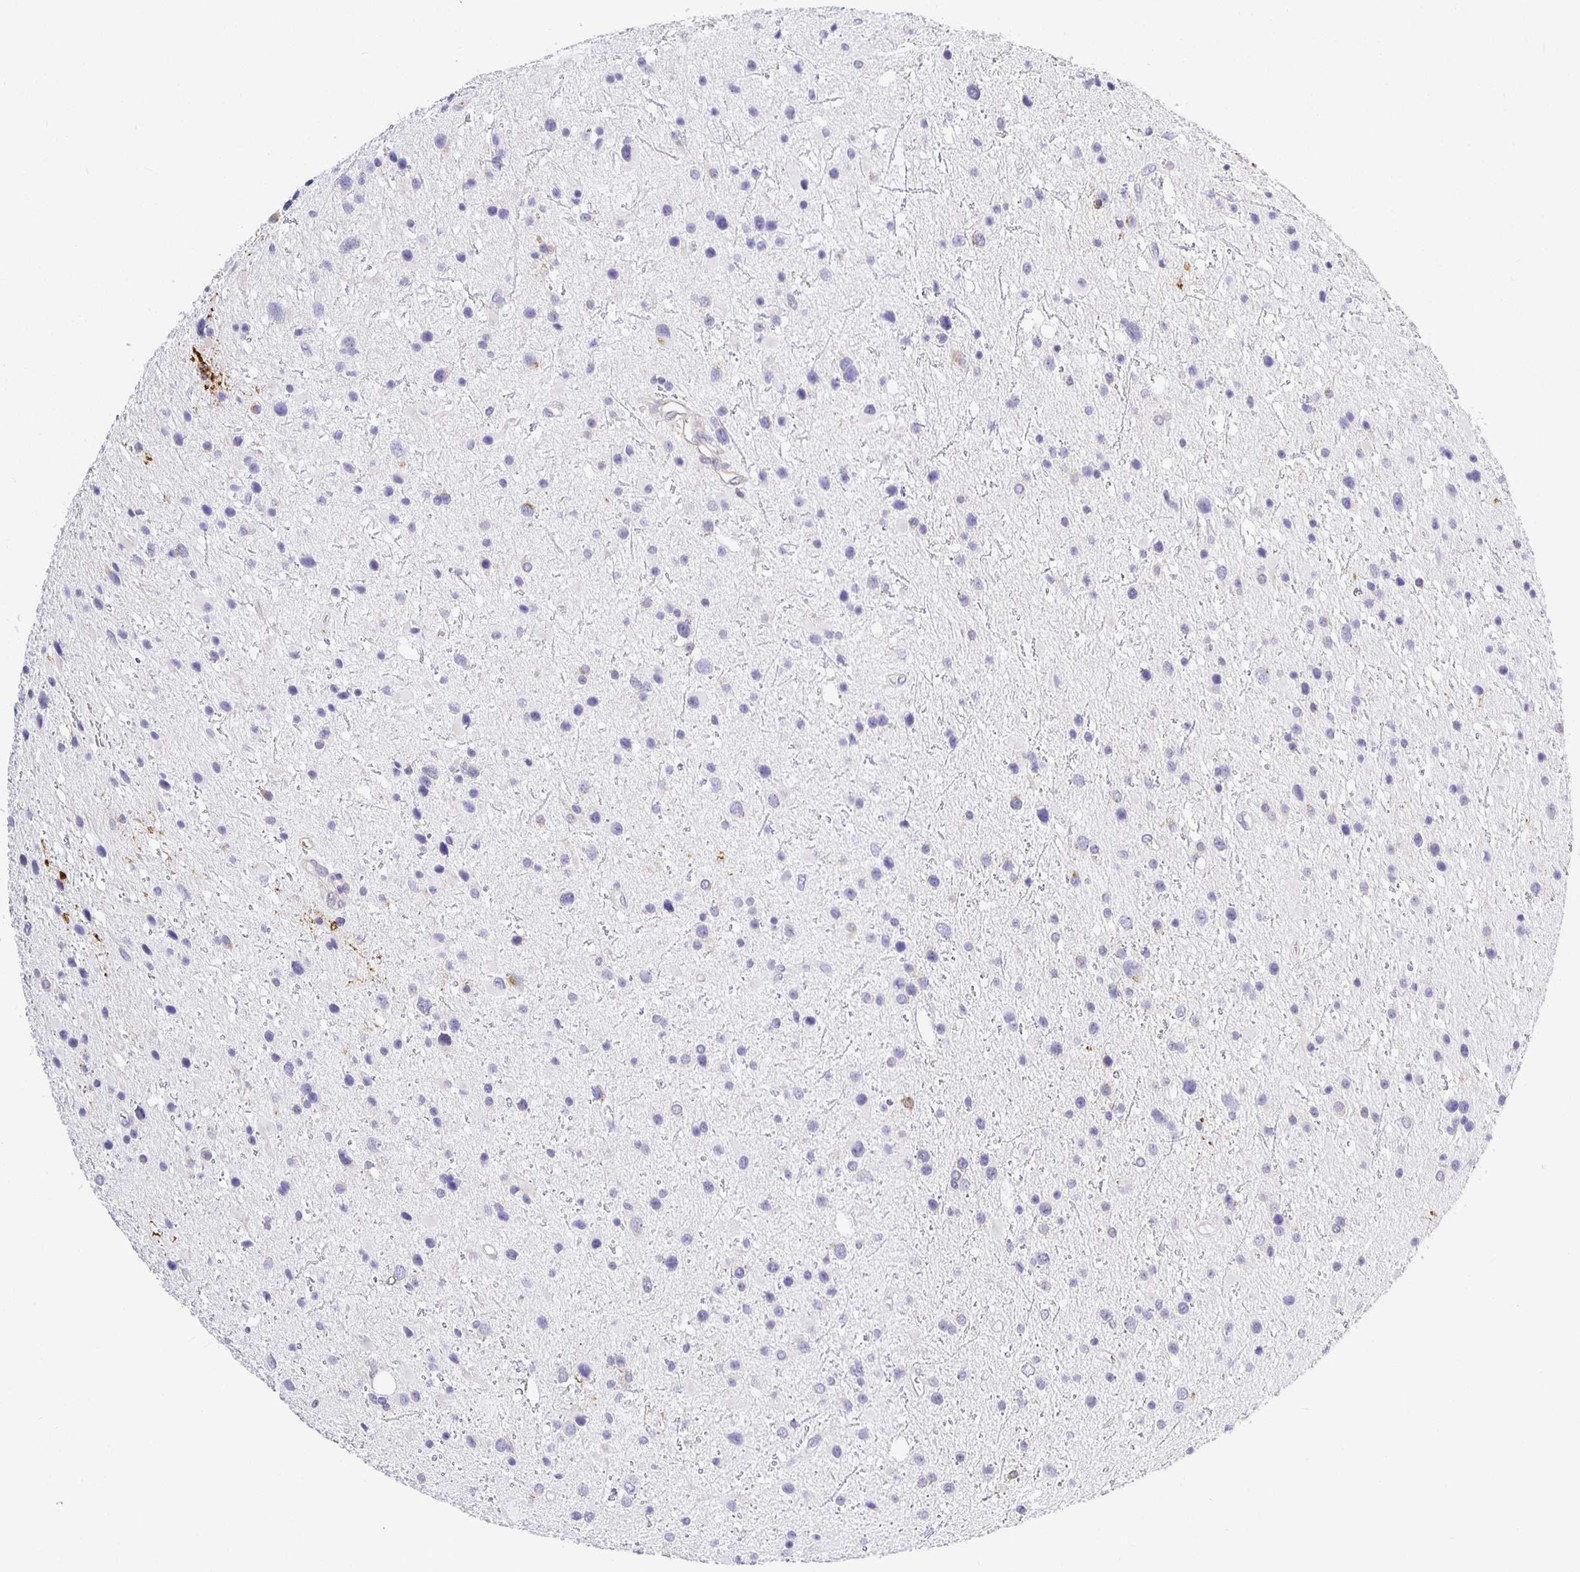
{"staining": {"intensity": "negative", "quantity": "none", "location": "none"}, "tissue": "glioma", "cell_type": "Tumor cells", "image_type": "cancer", "snomed": [{"axis": "morphology", "description": "Glioma, malignant, Low grade"}, {"axis": "topography", "description": "Brain"}], "caption": "A photomicrograph of human malignant low-grade glioma is negative for staining in tumor cells. (DAB (3,3'-diaminobenzidine) immunohistochemistry (IHC) with hematoxylin counter stain).", "gene": "OPALIN", "patient": {"sex": "female", "age": 32}}